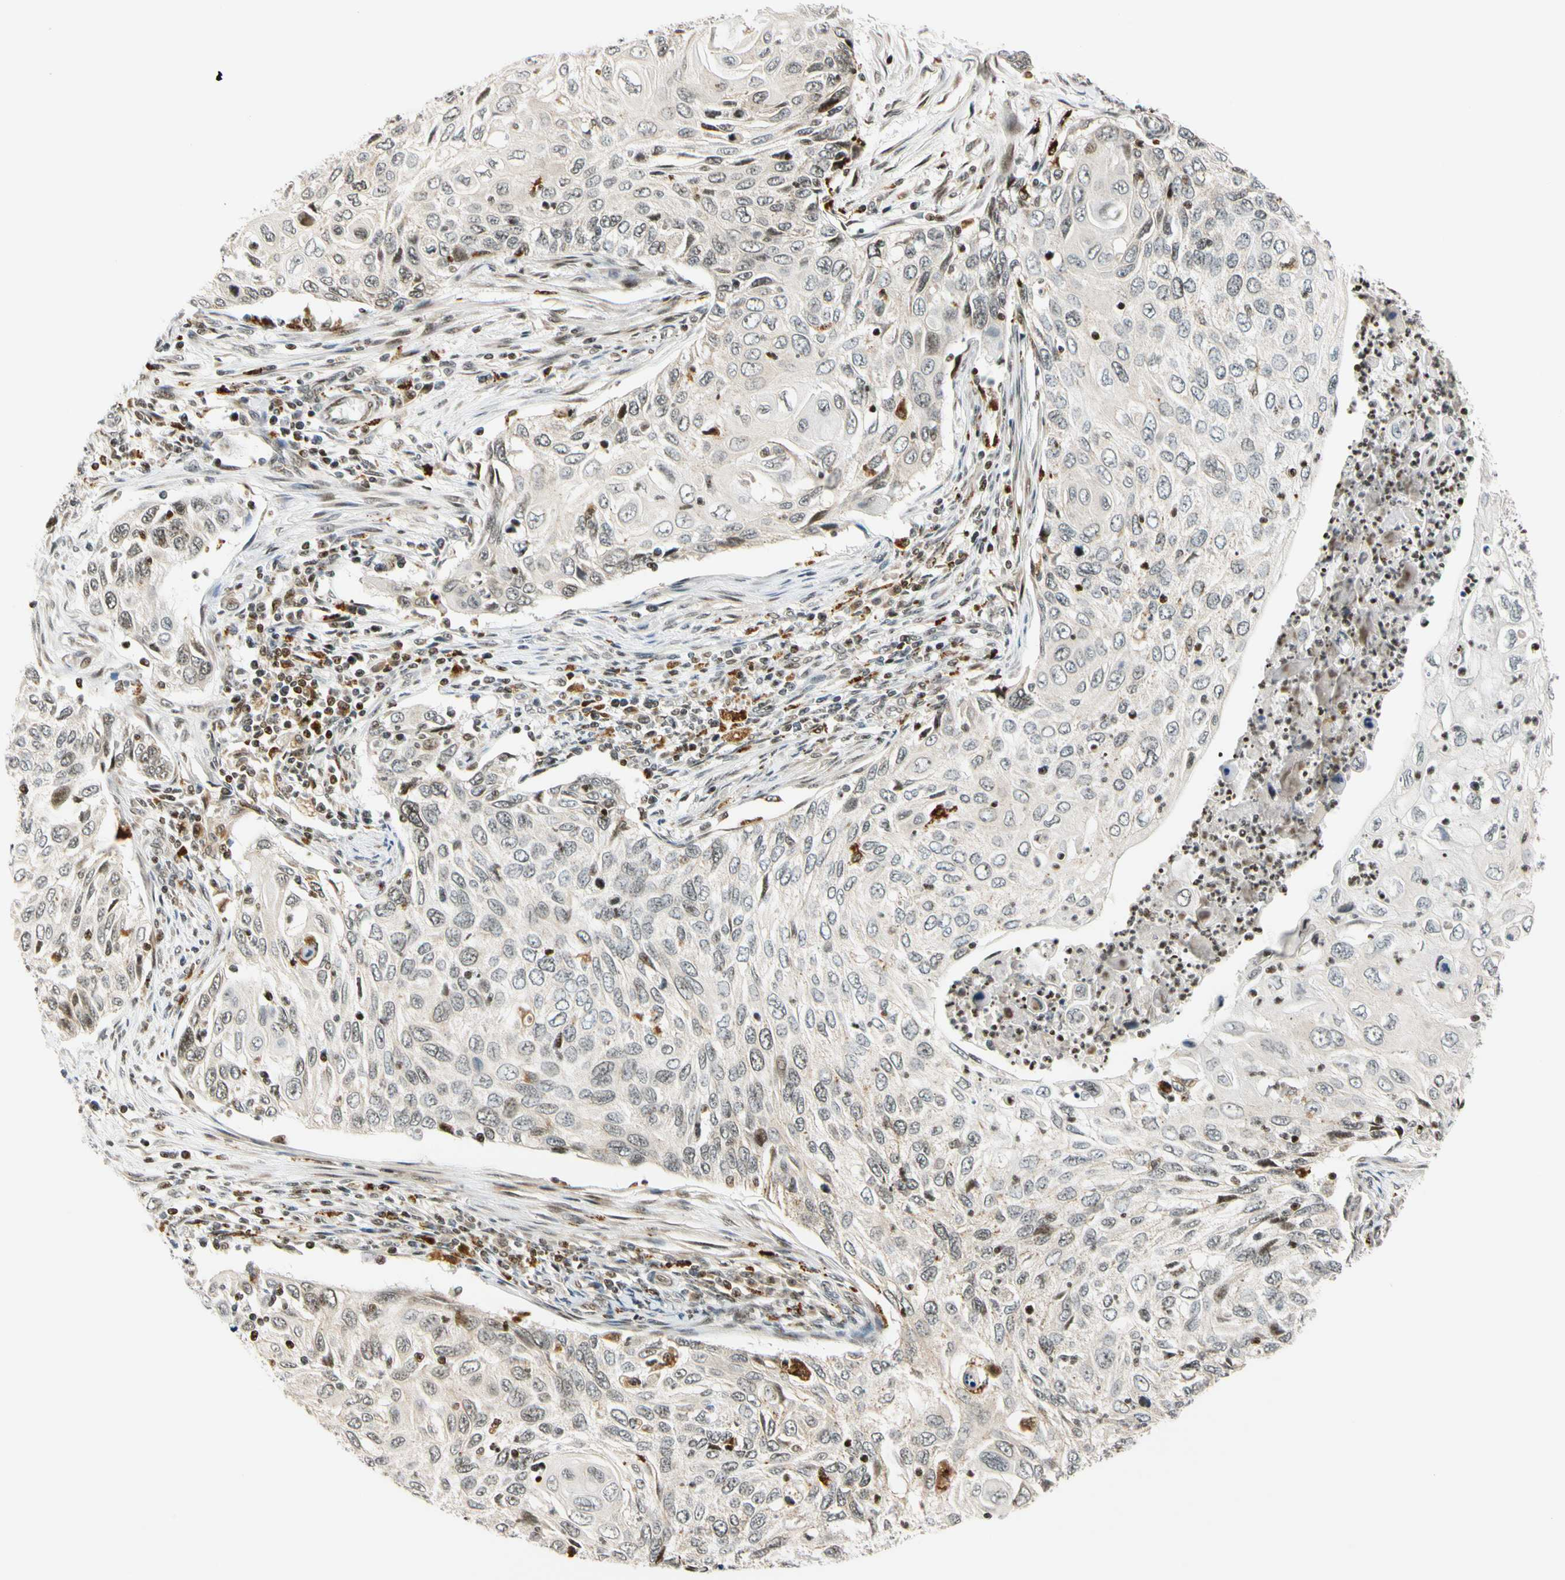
{"staining": {"intensity": "weak", "quantity": "<25%", "location": "nuclear"}, "tissue": "cervical cancer", "cell_type": "Tumor cells", "image_type": "cancer", "snomed": [{"axis": "morphology", "description": "Squamous cell carcinoma, NOS"}, {"axis": "topography", "description": "Cervix"}], "caption": "Immunohistochemistry (IHC) of human cervical squamous cell carcinoma displays no expression in tumor cells.", "gene": "CDK7", "patient": {"sex": "female", "age": 70}}